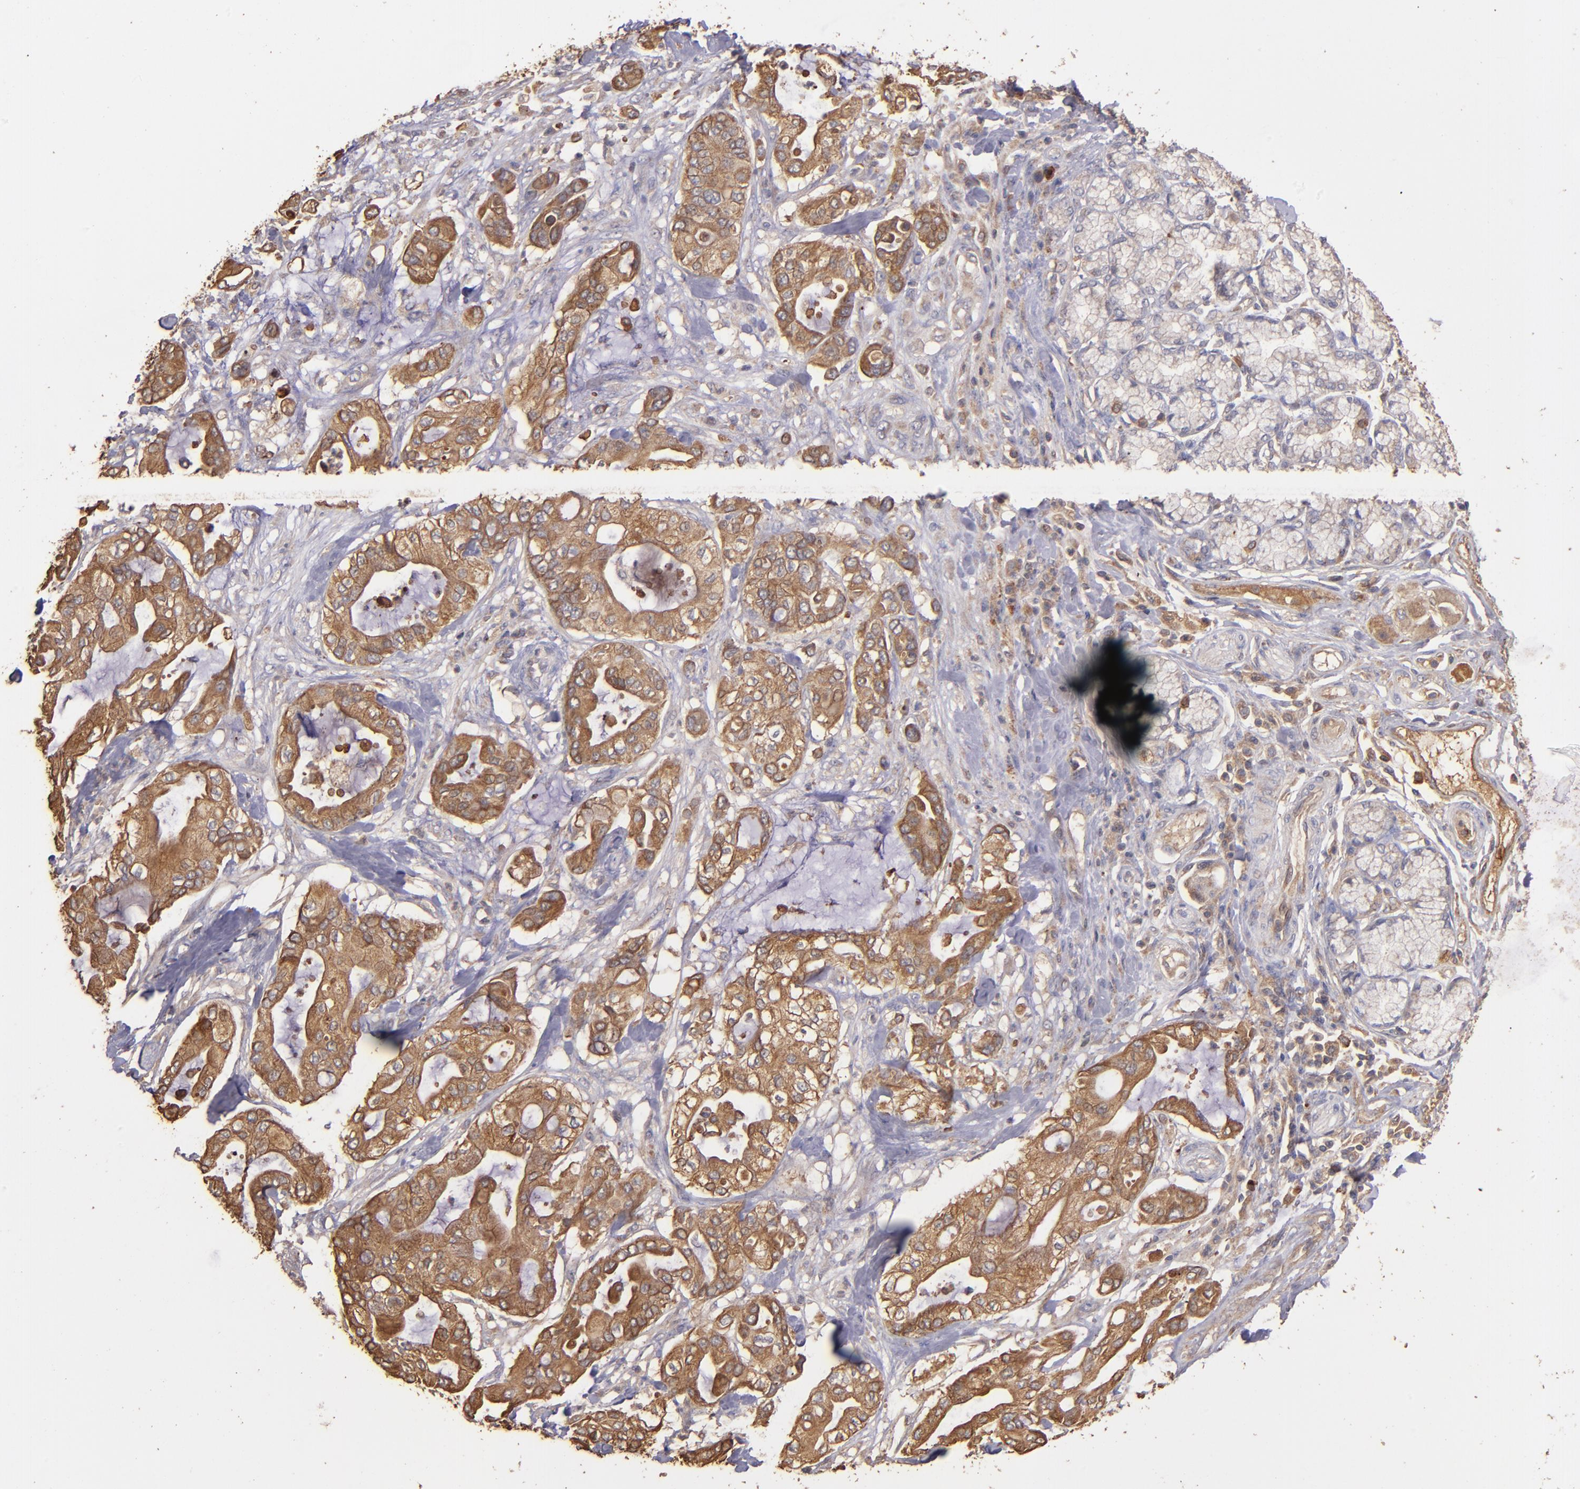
{"staining": {"intensity": "moderate", "quantity": ">75%", "location": "cytoplasmic/membranous"}, "tissue": "pancreatic cancer", "cell_type": "Tumor cells", "image_type": "cancer", "snomed": [{"axis": "morphology", "description": "Adenocarcinoma, NOS"}, {"axis": "morphology", "description": "Adenocarcinoma, metastatic, NOS"}, {"axis": "topography", "description": "Lymph node"}, {"axis": "topography", "description": "Pancreas"}, {"axis": "topography", "description": "Duodenum"}], "caption": "Pancreatic adenocarcinoma stained for a protein (brown) demonstrates moderate cytoplasmic/membranous positive staining in approximately >75% of tumor cells.", "gene": "SRRD", "patient": {"sex": "female", "age": 64}}